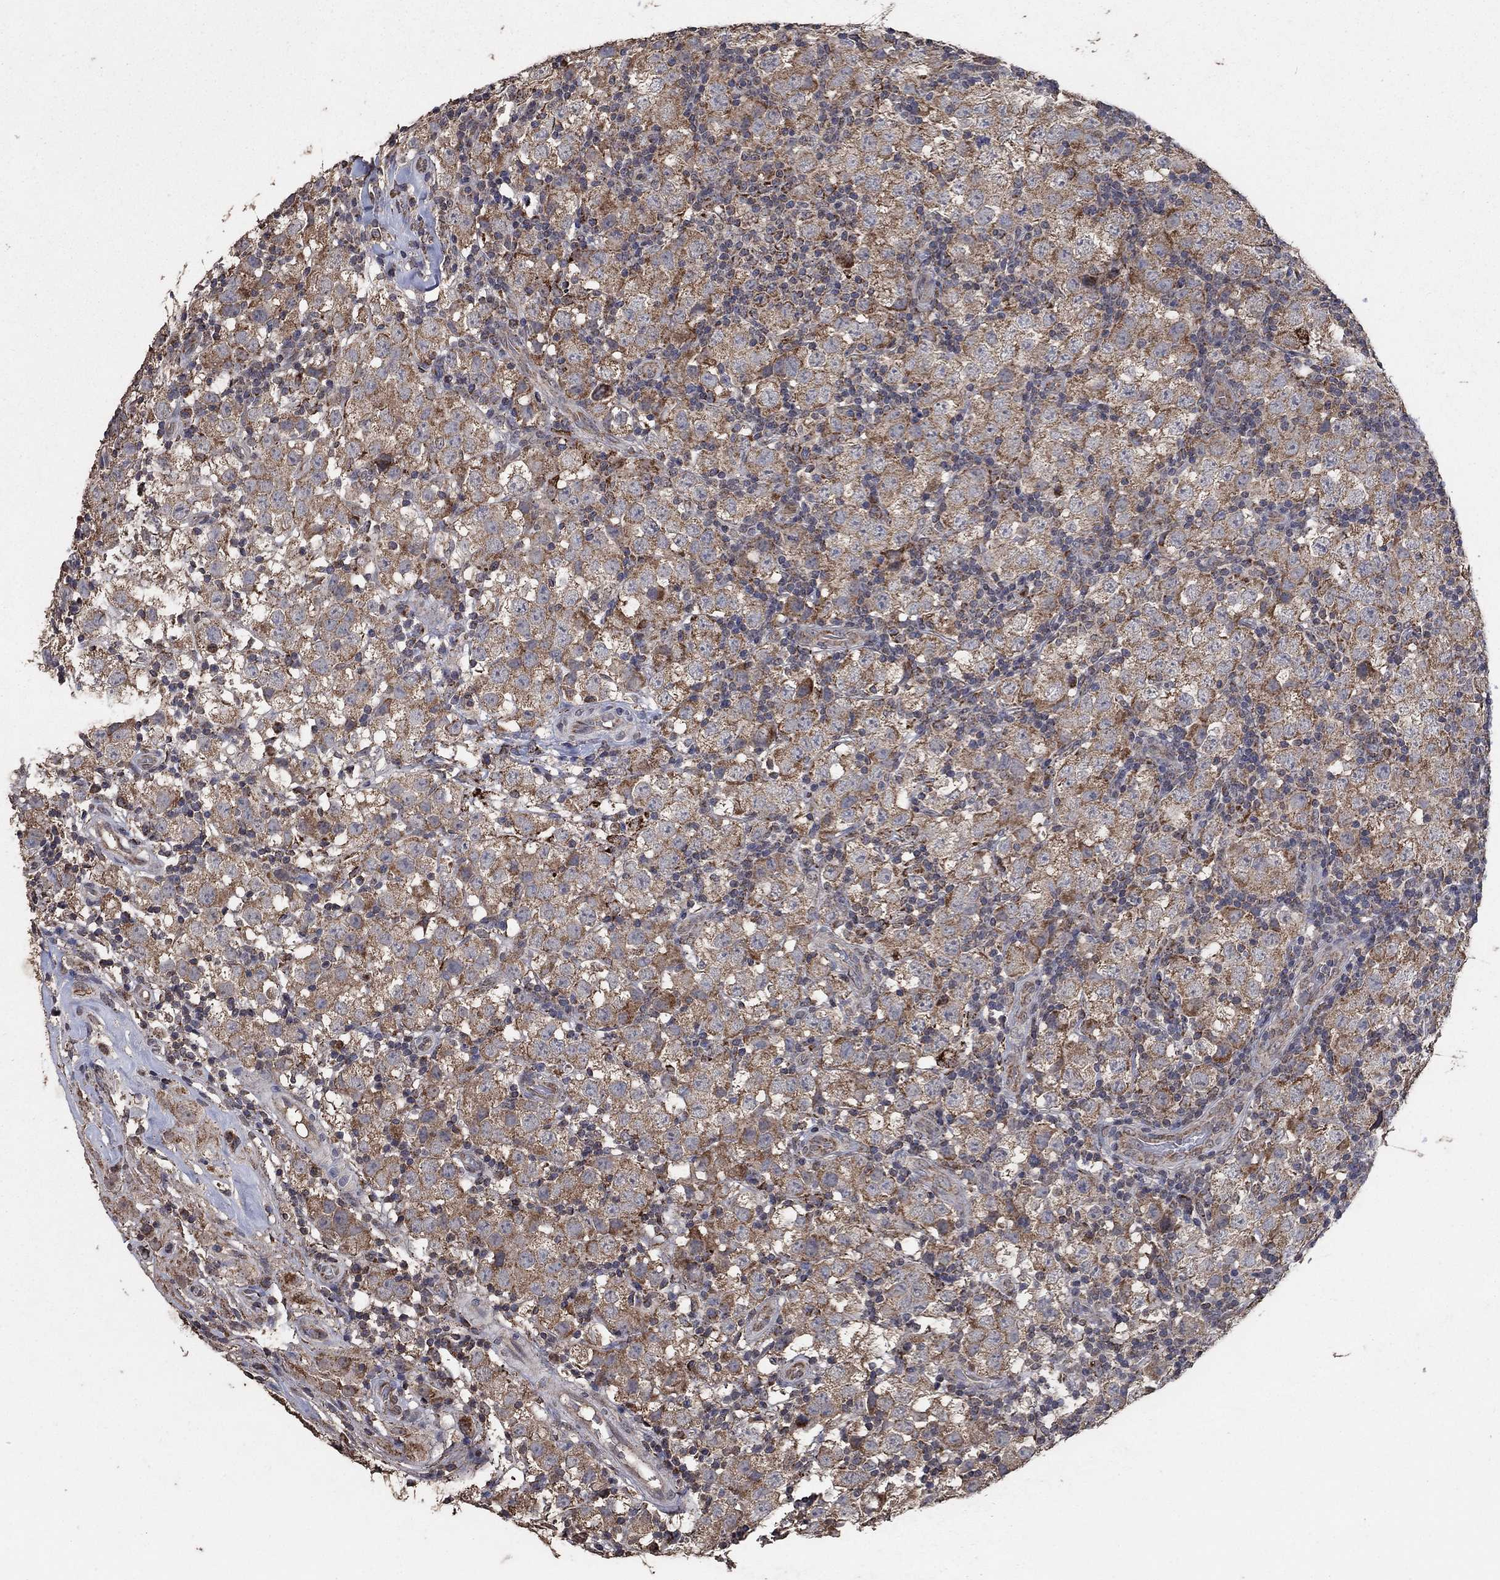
{"staining": {"intensity": "strong", "quantity": "<25%", "location": "cytoplasmic/membranous"}, "tissue": "testis cancer", "cell_type": "Tumor cells", "image_type": "cancer", "snomed": [{"axis": "morphology", "description": "Seminoma, NOS"}, {"axis": "topography", "description": "Testis"}], "caption": "Human testis cancer (seminoma) stained for a protein (brown) displays strong cytoplasmic/membranous positive staining in about <25% of tumor cells.", "gene": "MRPS24", "patient": {"sex": "male", "age": 34}}